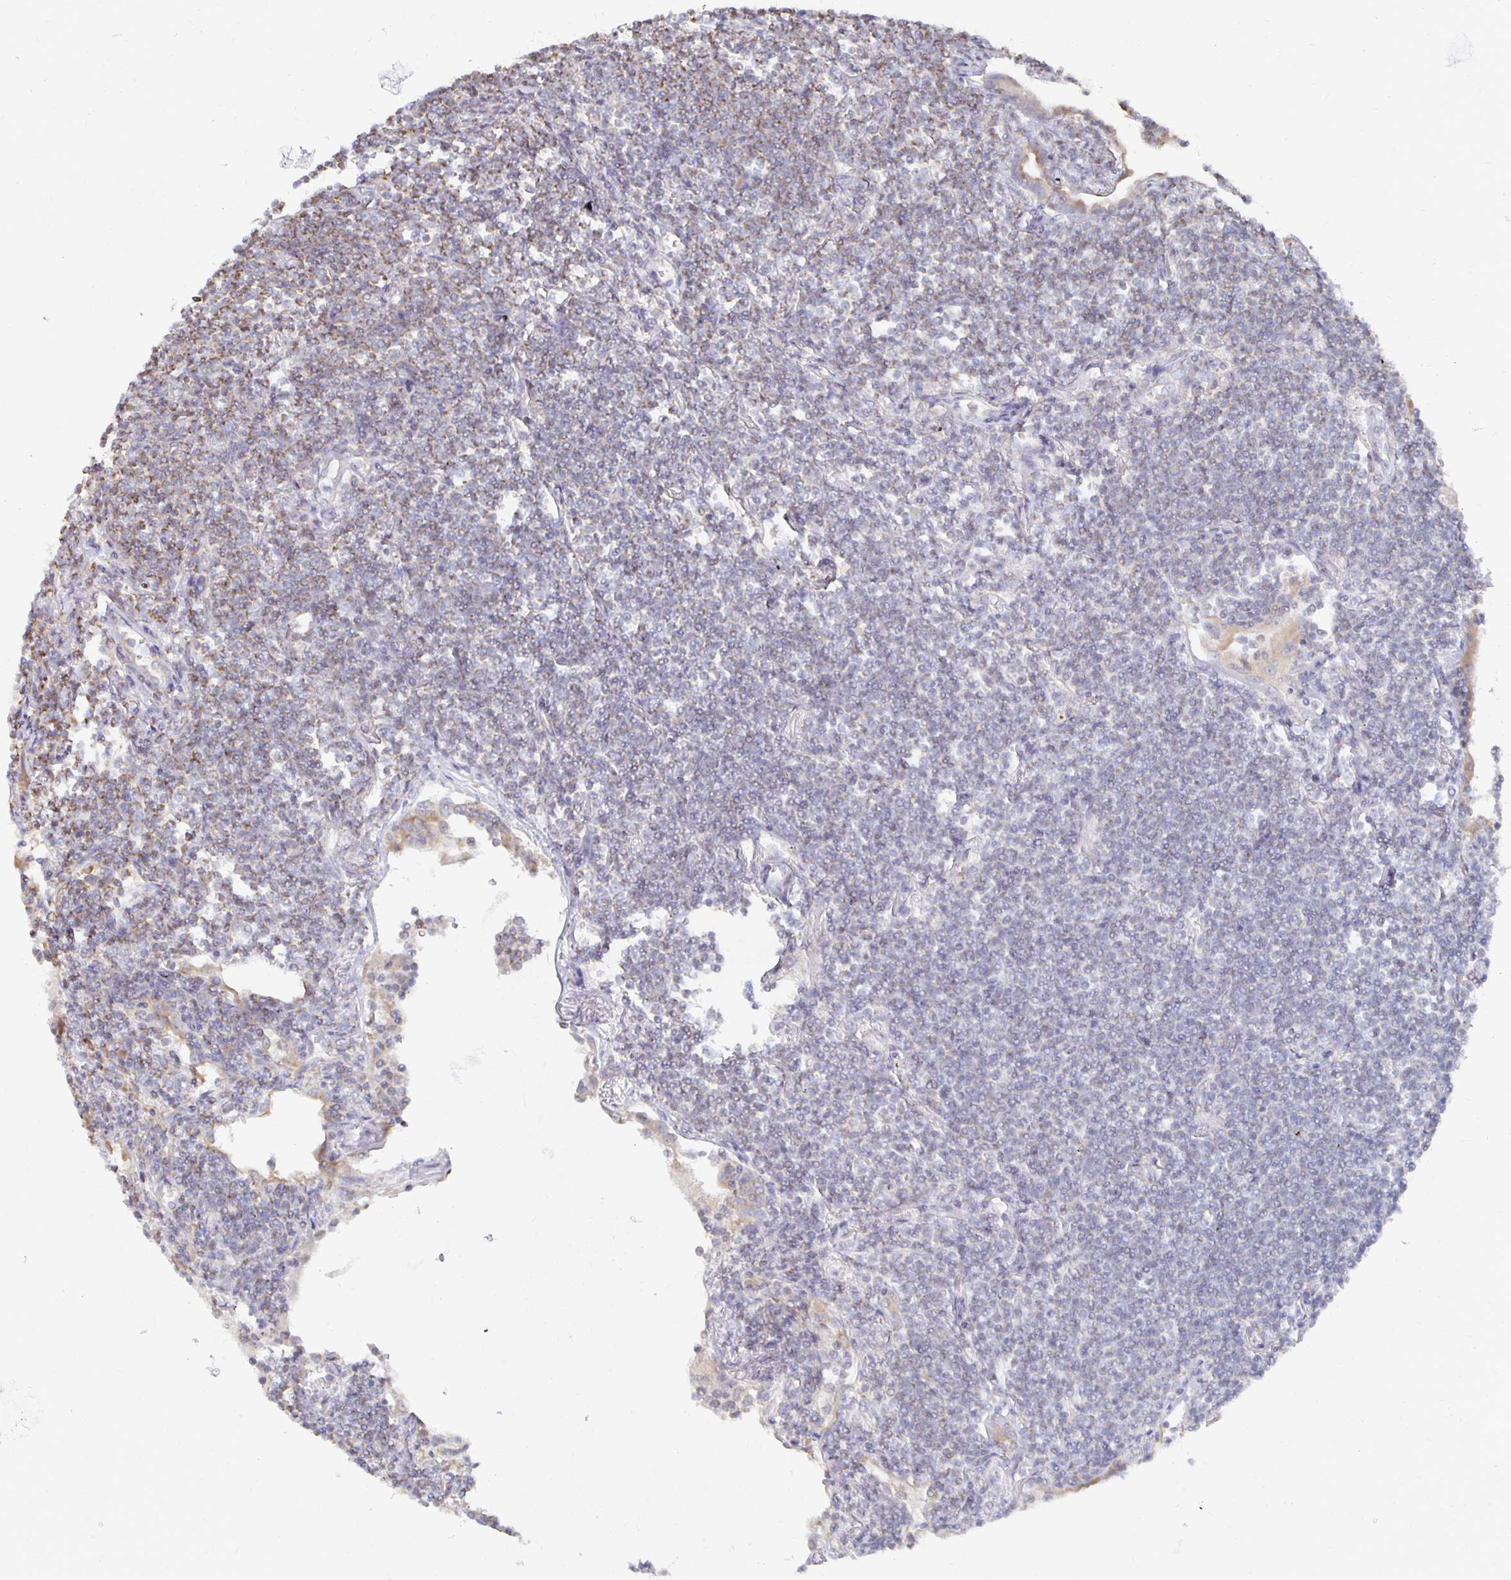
{"staining": {"intensity": "weak", "quantity": "<25%", "location": "cytoplasmic/membranous"}, "tissue": "lymphoma", "cell_type": "Tumor cells", "image_type": "cancer", "snomed": [{"axis": "morphology", "description": "Malignant lymphoma, non-Hodgkin's type, Low grade"}, {"axis": "topography", "description": "Lung"}], "caption": "This micrograph is of low-grade malignant lymphoma, non-Hodgkin's type stained with immunohistochemistry (IHC) to label a protein in brown with the nuclei are counter-stained blue. There is no positivity in tumor cells.", "gene": "NKX2-8", "patient": {"sex": "female", "age": 71}}